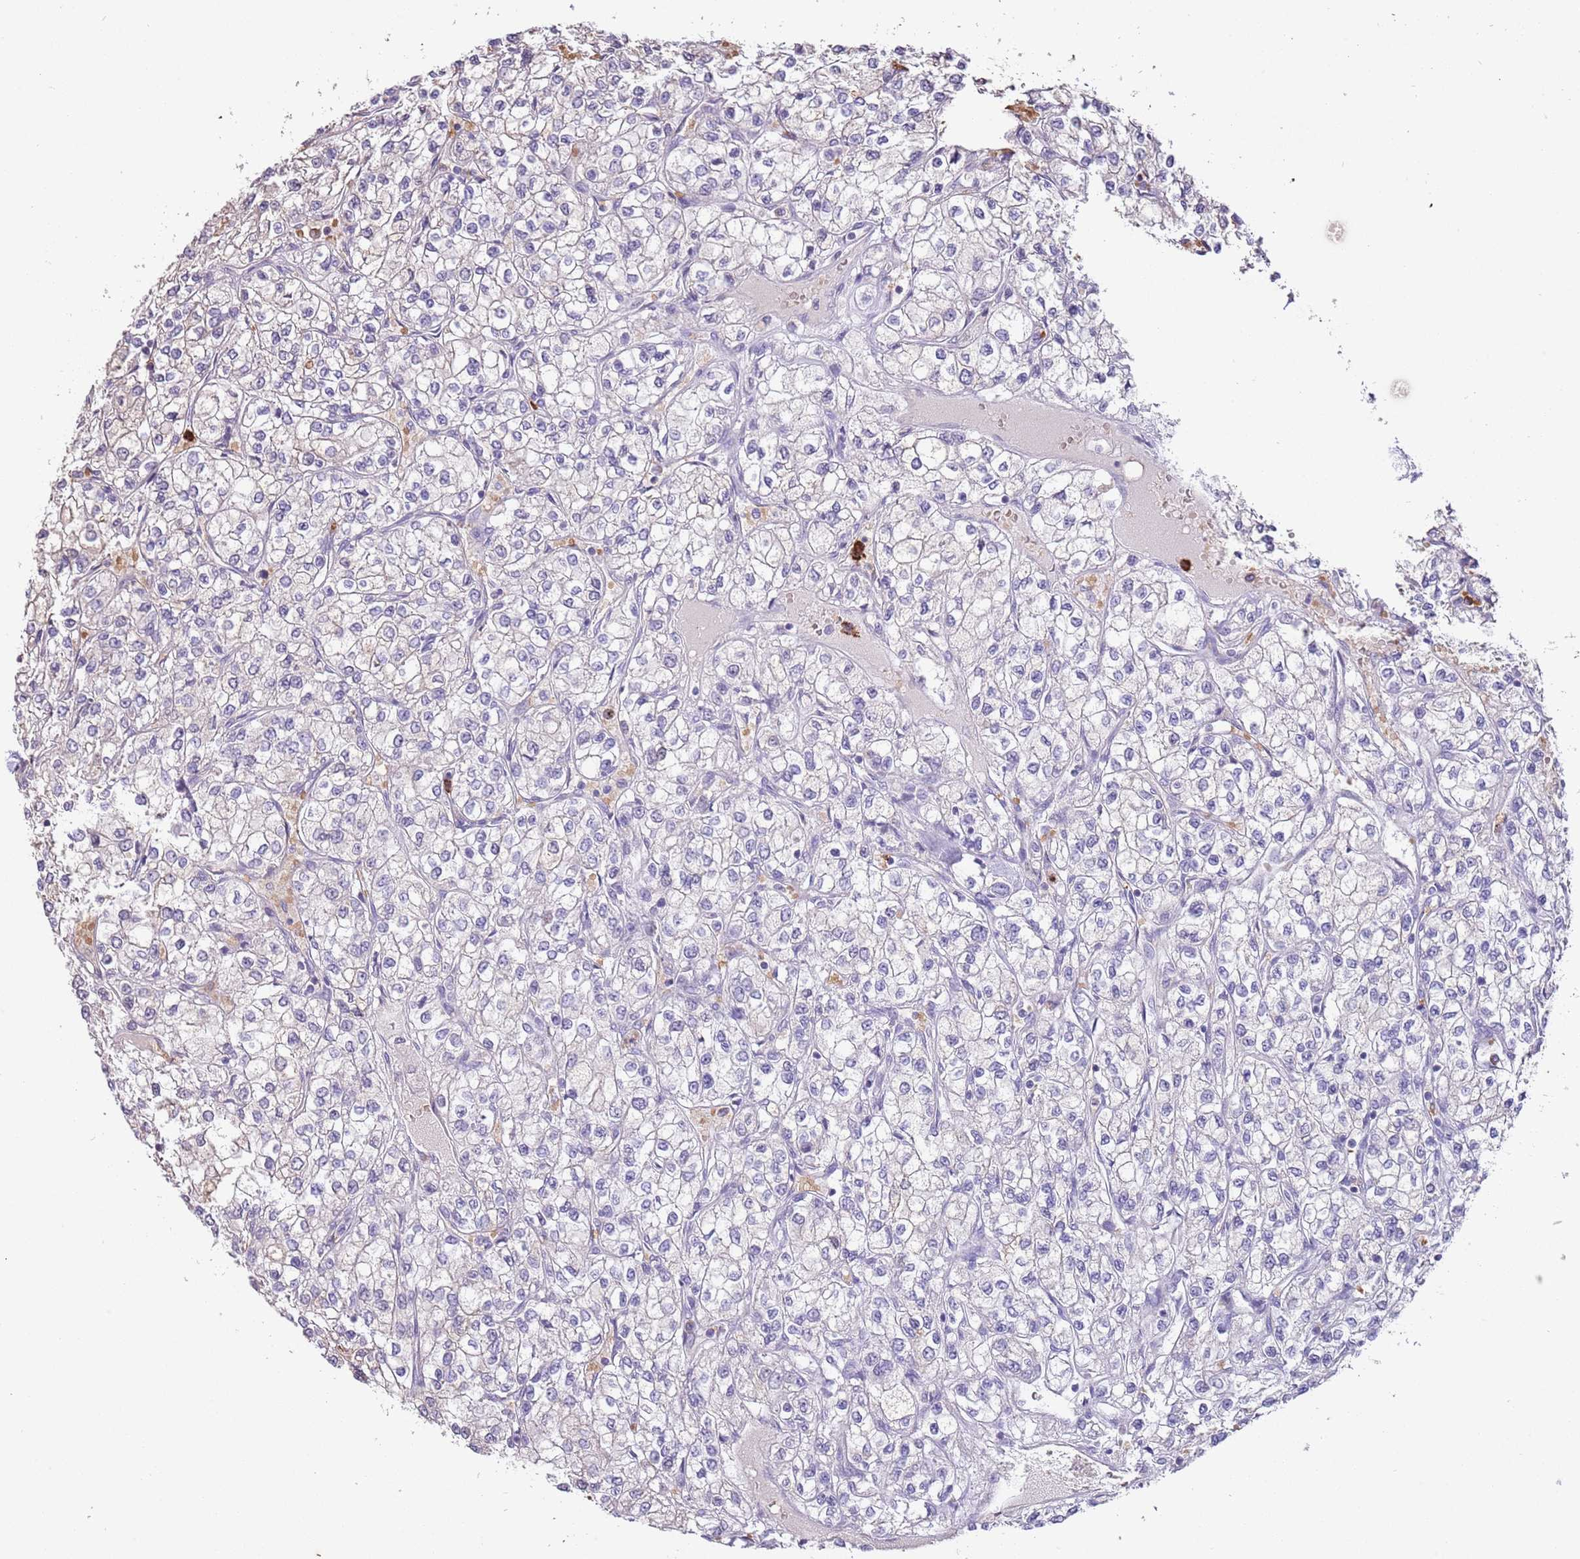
{"staining": {"intensity": "negative", "quantity": "none", "location": "none"}, "tissue": "renal cancer", "cell_type": "Tumor cells", "image_type": "cancer", "snomed": [{"axis": "morphology", "description": "Adenocarcinoma, NOS"}, {"axis": "topography", "description": "Kidney"}], "caption": "Renal cancer was stained to show a protein in brown. There is no significant expression in tumor cells.", "gene": "P2RY13", "patient": {"sex": "male", "age": 80}}